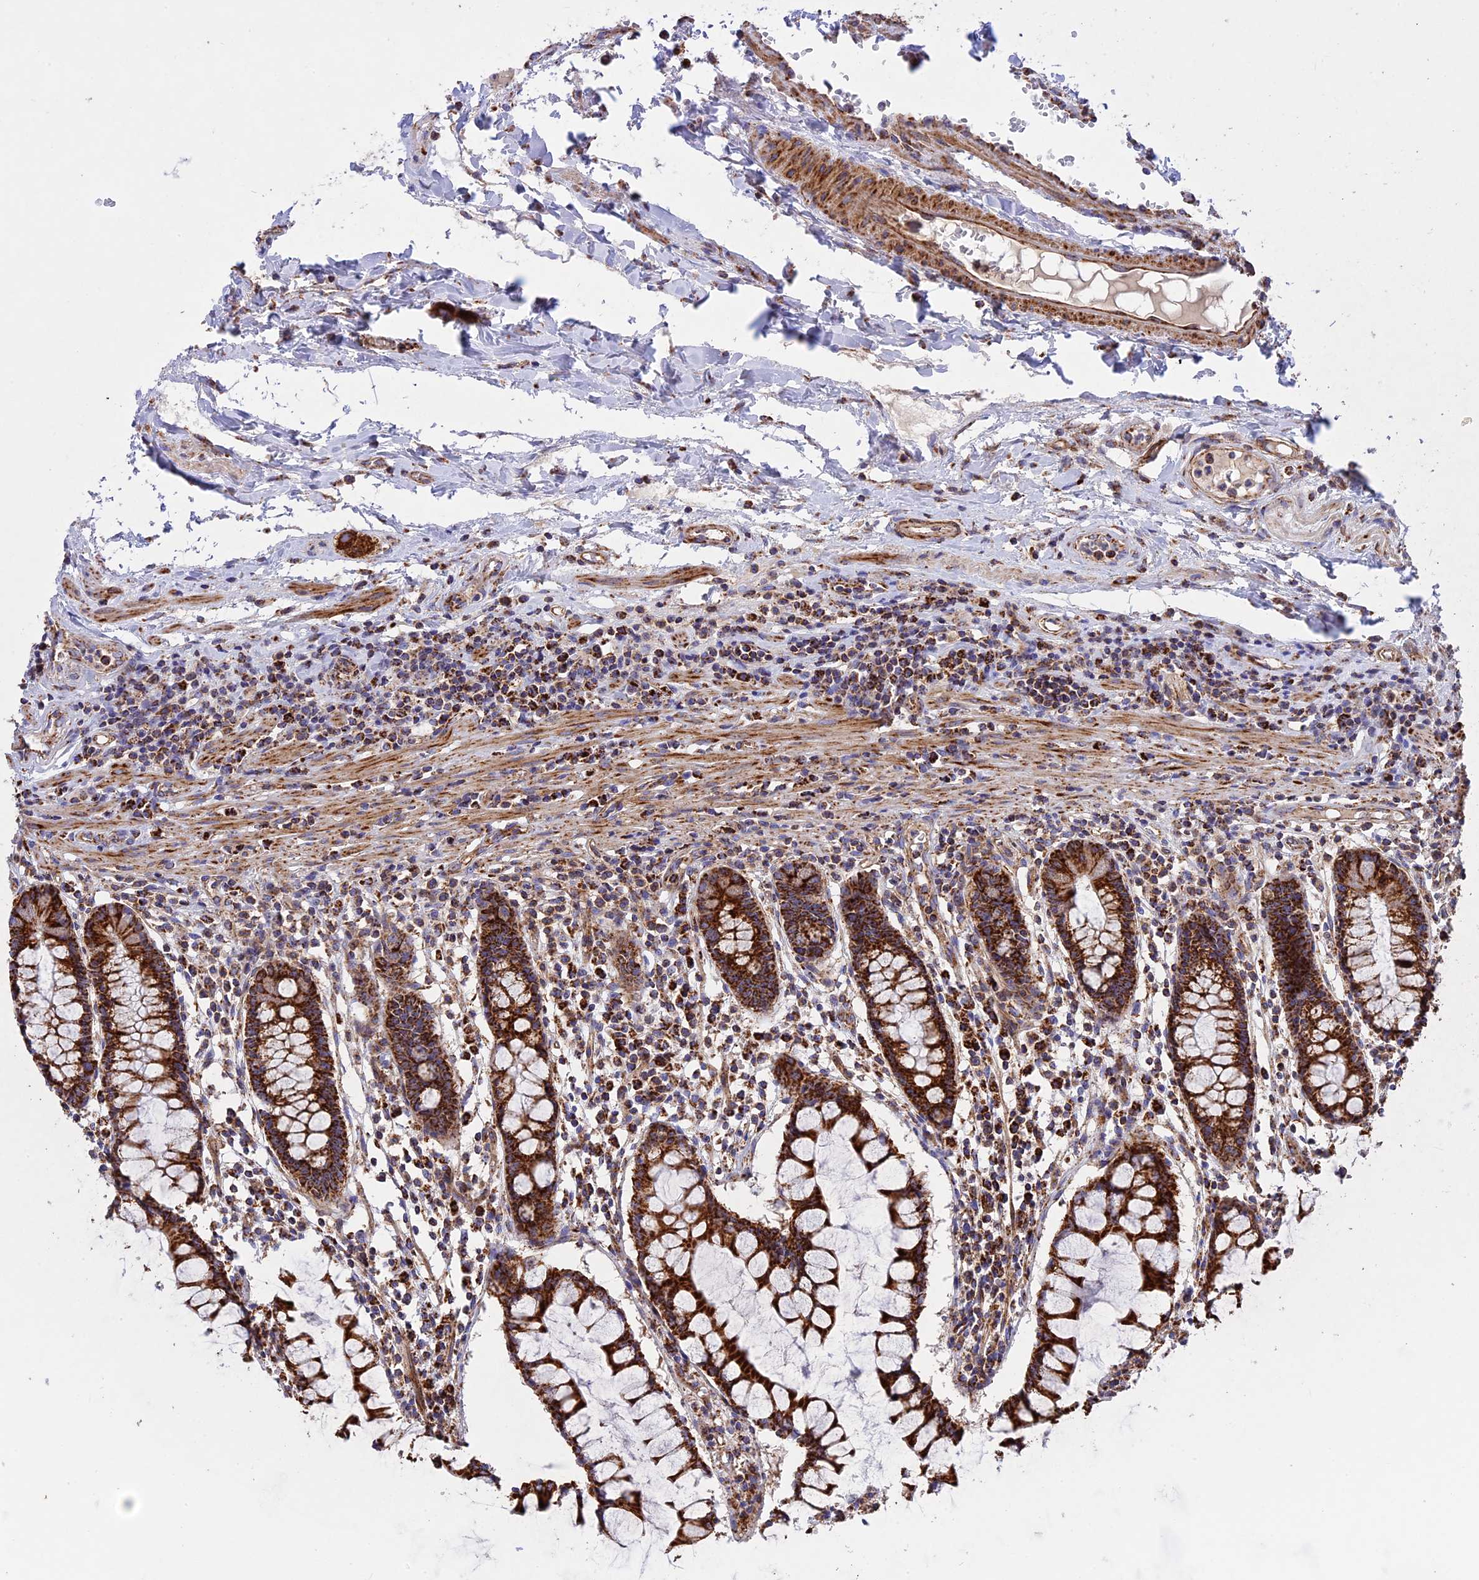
{"staining": {"intensity": "moderate", "quantity": ">75%", "location": "cytoplasmic/membranous"}, "tissue": "colon", "cell_type": "Endothelial cells", "image_type": "normal", "snomed": [{"axis": "morphology", "description": "Normal tissue, NOS"}, {"axis": "morphology", "description": "Adenocarcinoma, NOS"}, {"axis": "topography", "description": "Colon"}], "caption": "Immunohistochemistry staining of normal colon, which reveals medium levels of moderate cytoplasmic/membranous staining in about >75% of endothelial cells indicating moderate cytoplasmic/membranous protein expression. The staining was performed using DAB (brown) for protein detection and nuclei were counterstained in hematoxylin (blue).", "gene": "UQCRB", "patient": {"sex": "female", "age": 55}}